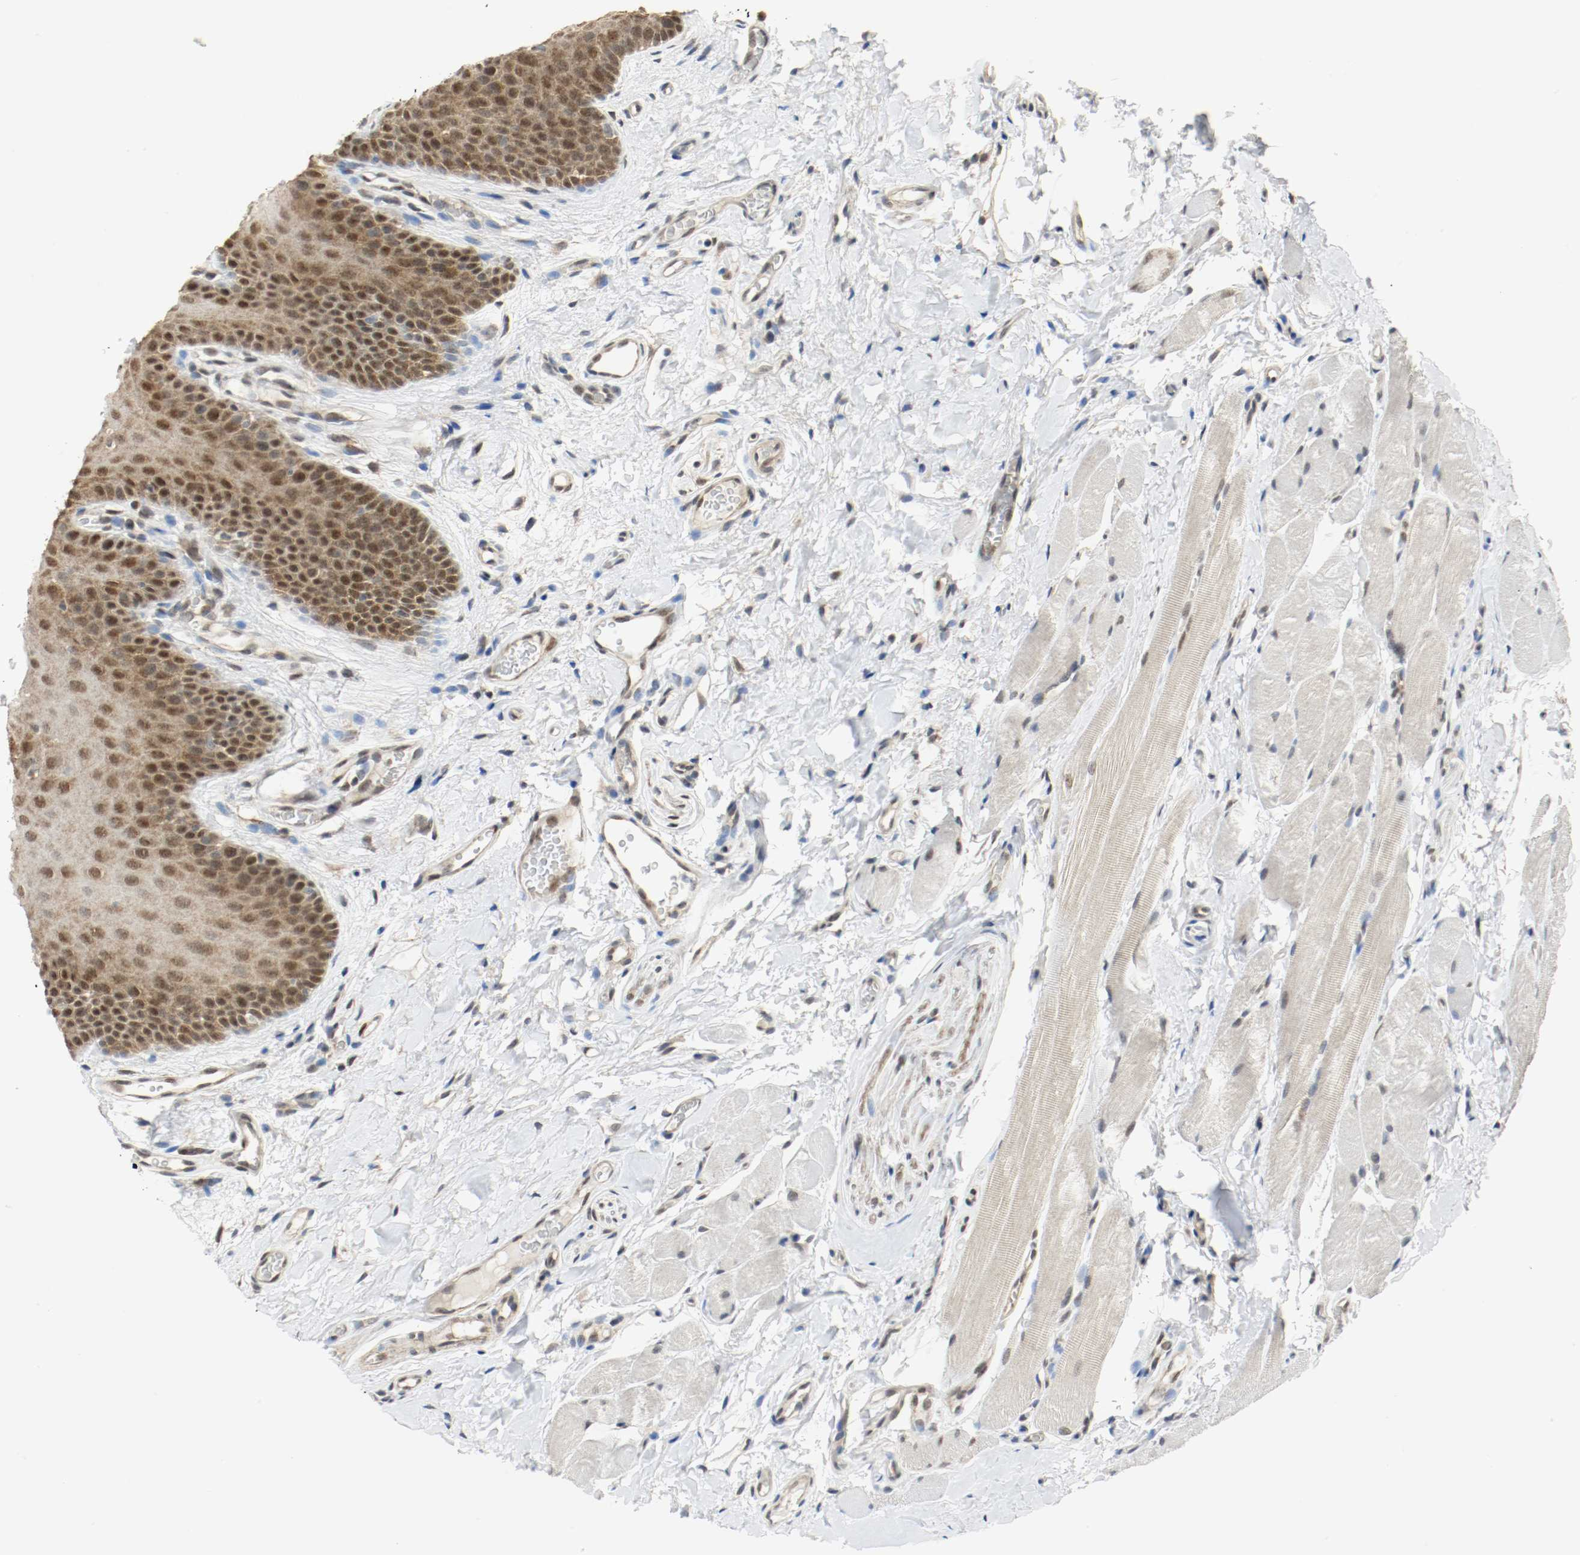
{"staining": {"intensity": "moderate", "quantity": ">75%", "location": "cytoplasmic/membranous,nuclear"}, "tissue": "oral mucosa", "cell_type": "Squamous epithelial cells", "image_type": "normal", "snomed": [{"axis": "morphology", "description": "Normal tissue, NOS"}, {"axis": "topography", "description": "Oral tissue"}], "caption": "Human oral mucosa stained with a brown dye reveals moderate cytoplasmic/membranous,nuclear positive positivity in approximately >75% of squamous epithelial cells.", "gene": "PPME1", "patient": {"sex": "male", "age": 54}}